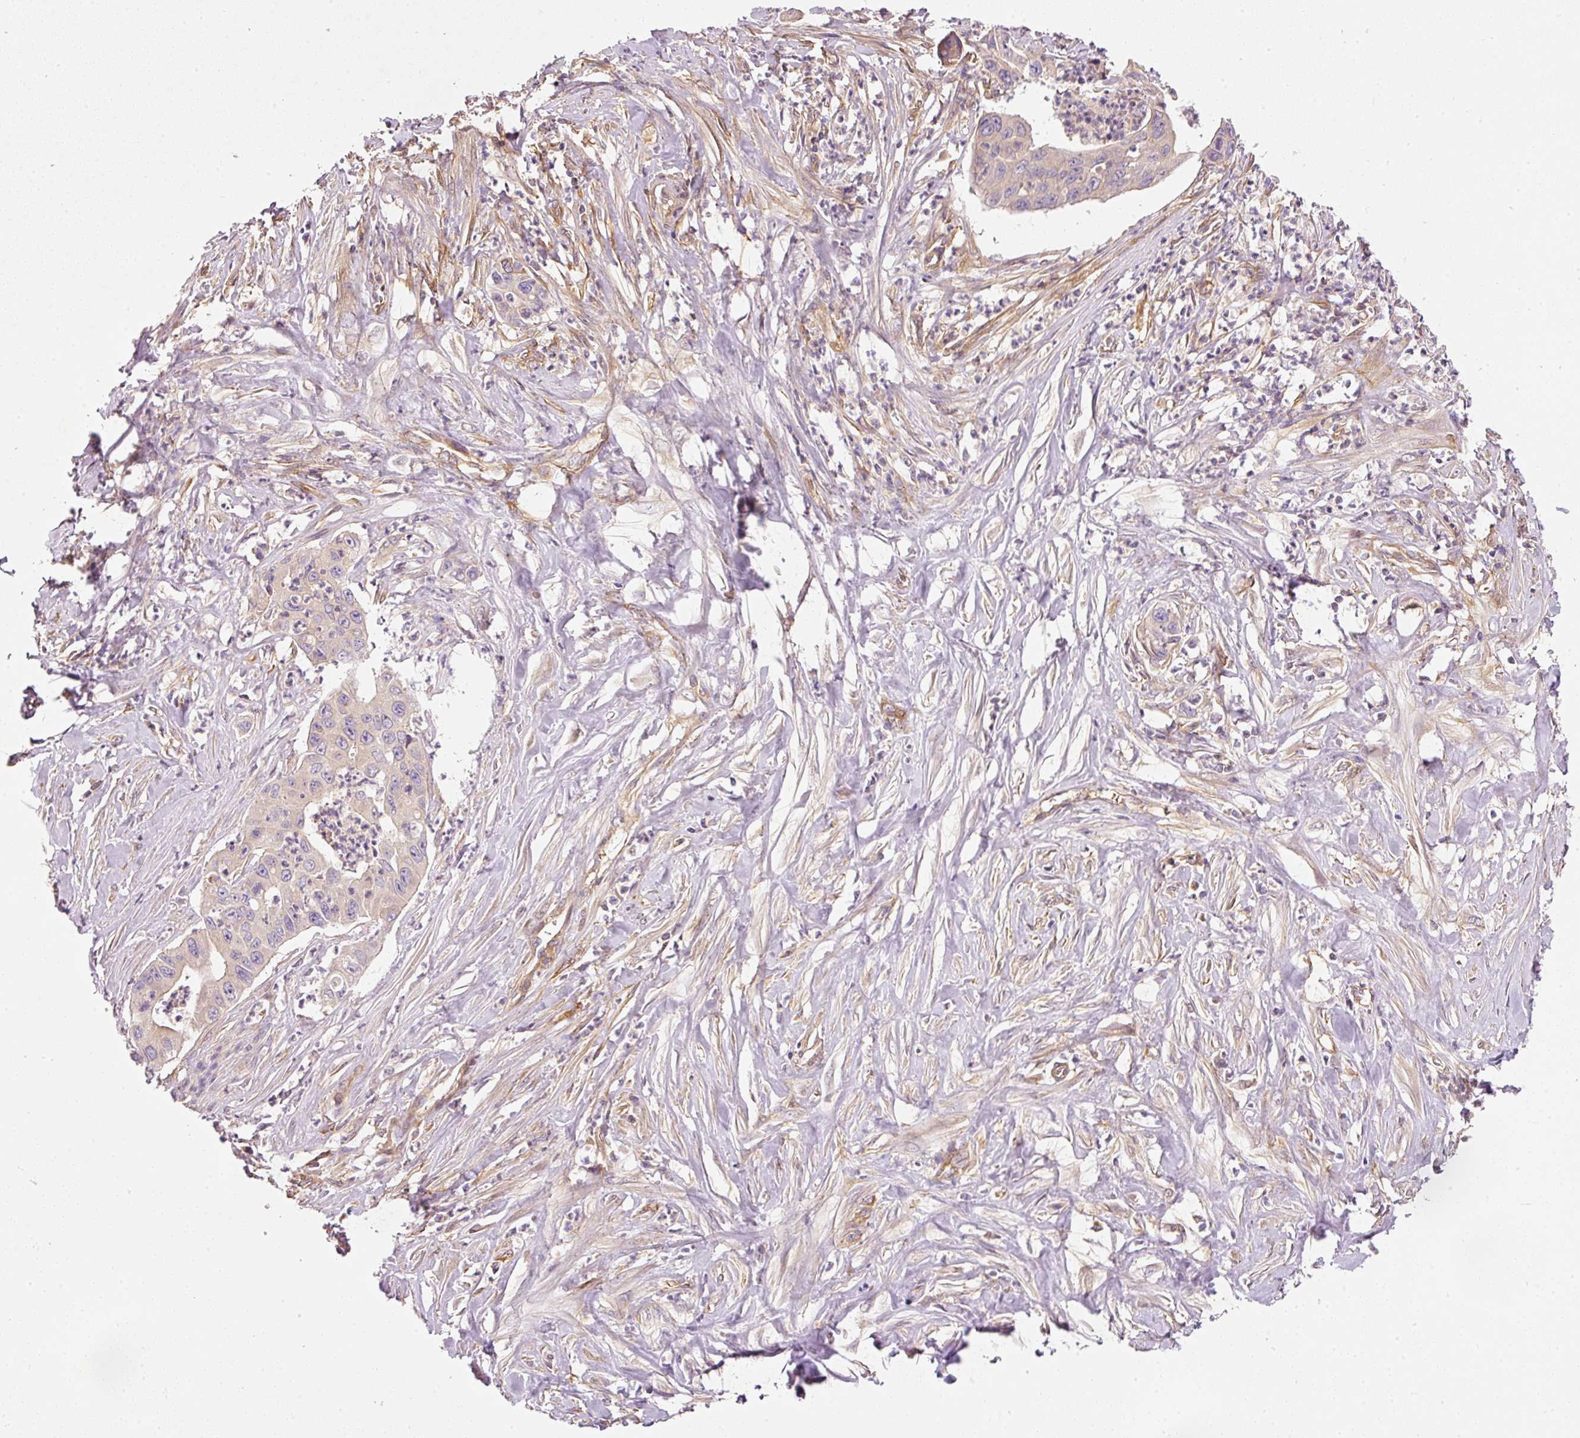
{"staining": {"intensity": "weak", "quantity": "<25%", "location": "cytoplasmic/membranous"}, "tissue": "pancreatic cancer", "cell_type": "Tumor cells", "image_type": "cancer", "snomed": [{"axis": "morphology", "description": "Adenocarcinoma, NOS"}, {"axis": "topography", "description": "Pancreas"}], "caption": "Immunohistochemistry histopathology image of neoplastic tissue: pancreatic adenocarcinoma stained with DAB (3,3'-diaminobenzidine) displays no significant protein staining in tumor cells.", "gene": "TBC1D2B", "patient": {"sex": "male", "age": 73}}